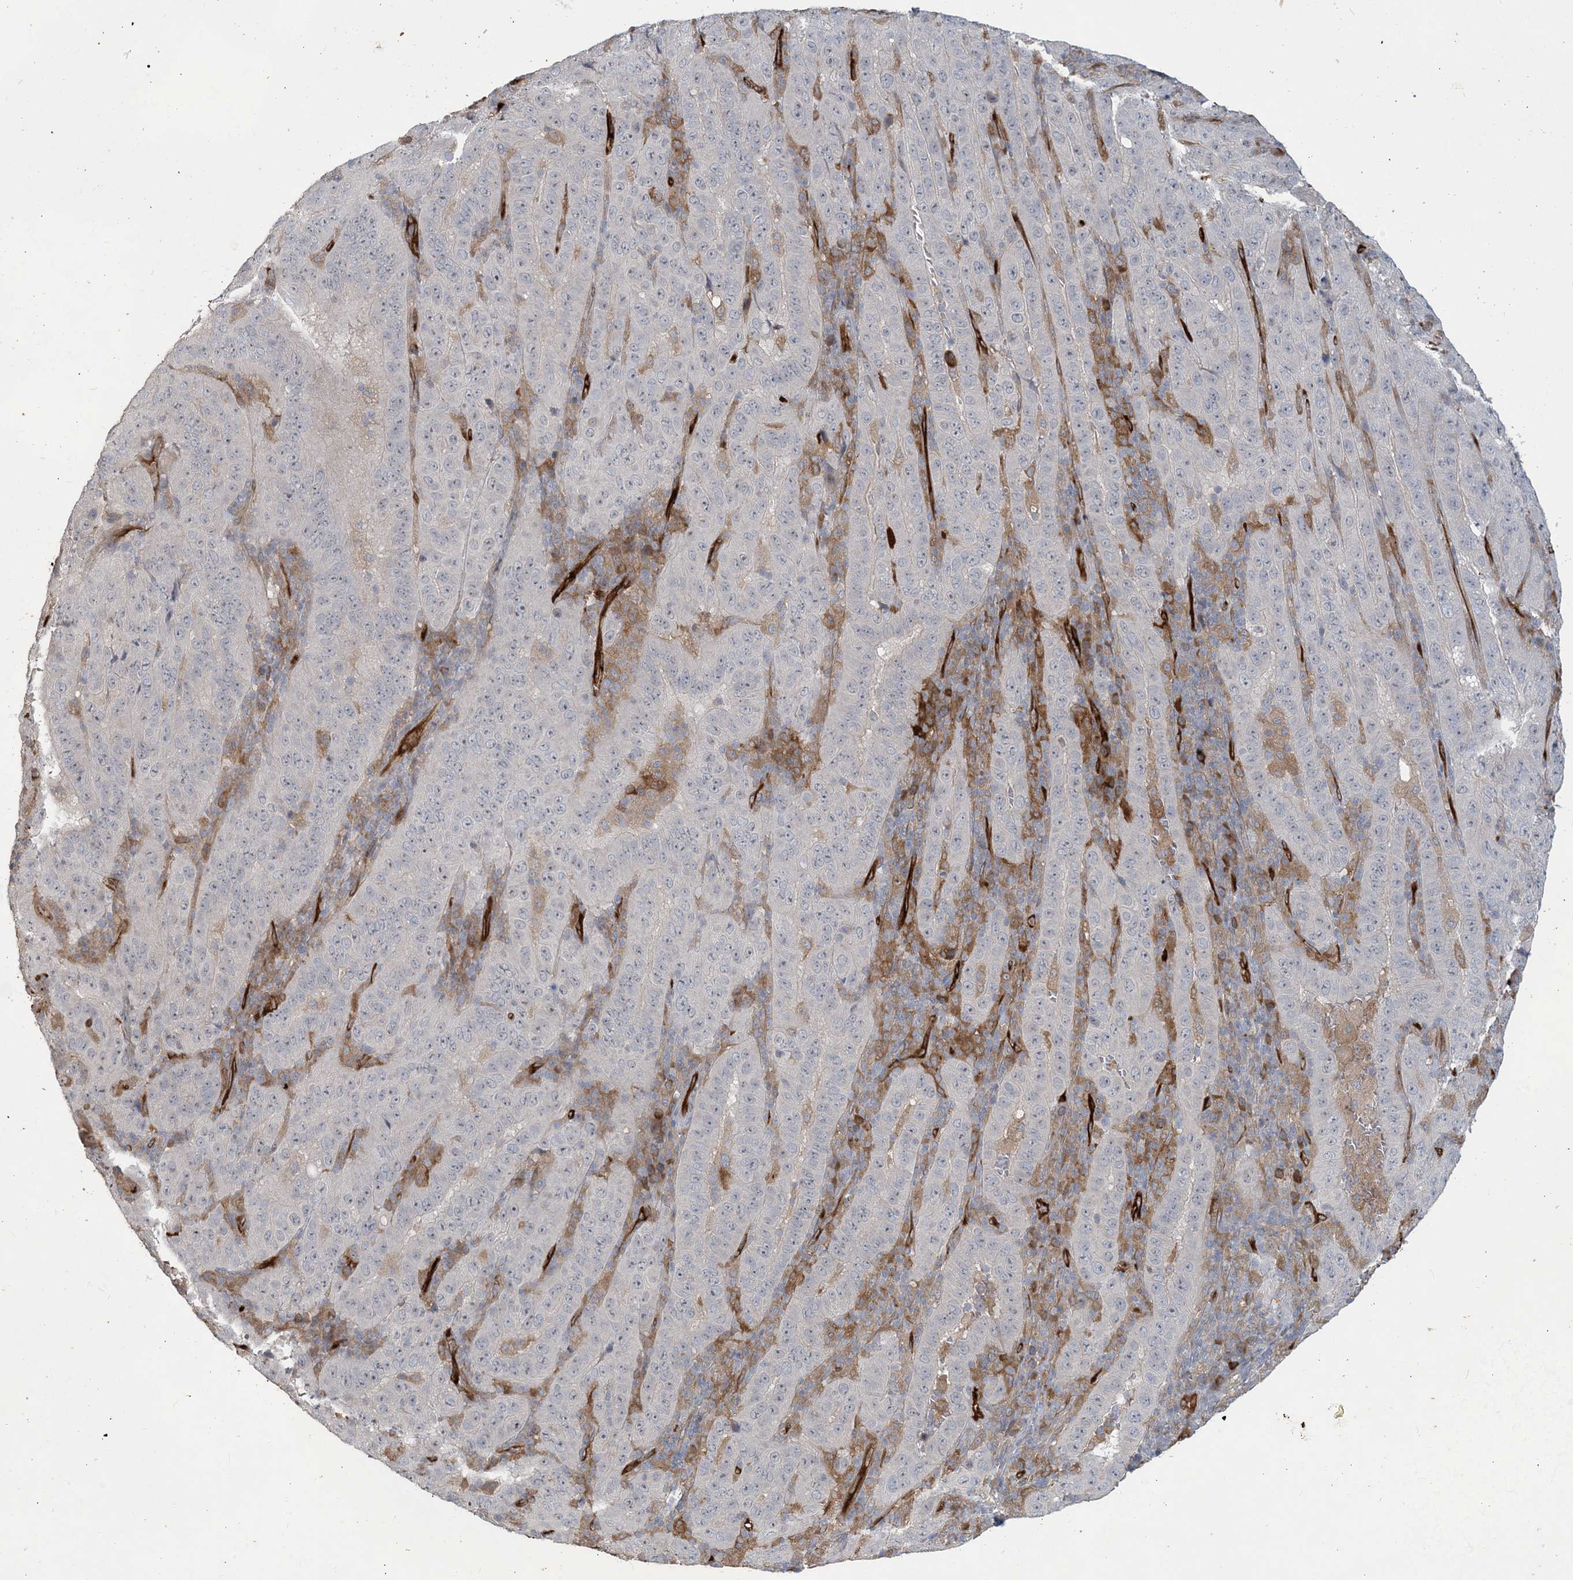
{"staining": {"intensity": "negative", "quantity": "none", "location": "none"}, "tissue": "pancreatic cancer", "cell_type": "Tumor cells", "image_type": "cancer", "snomed": [{"axis": "morphology", "description": "Adenocarcinoma, NOS"}, {"axis": "topography", "description": "Pancreas"}], "caption": "Tumor cells are negative for protein expression in human pancreatic cancer (adenocarcinoma).", "gene": "CDS1", "patient": {"sex": "male", "age": 63}}